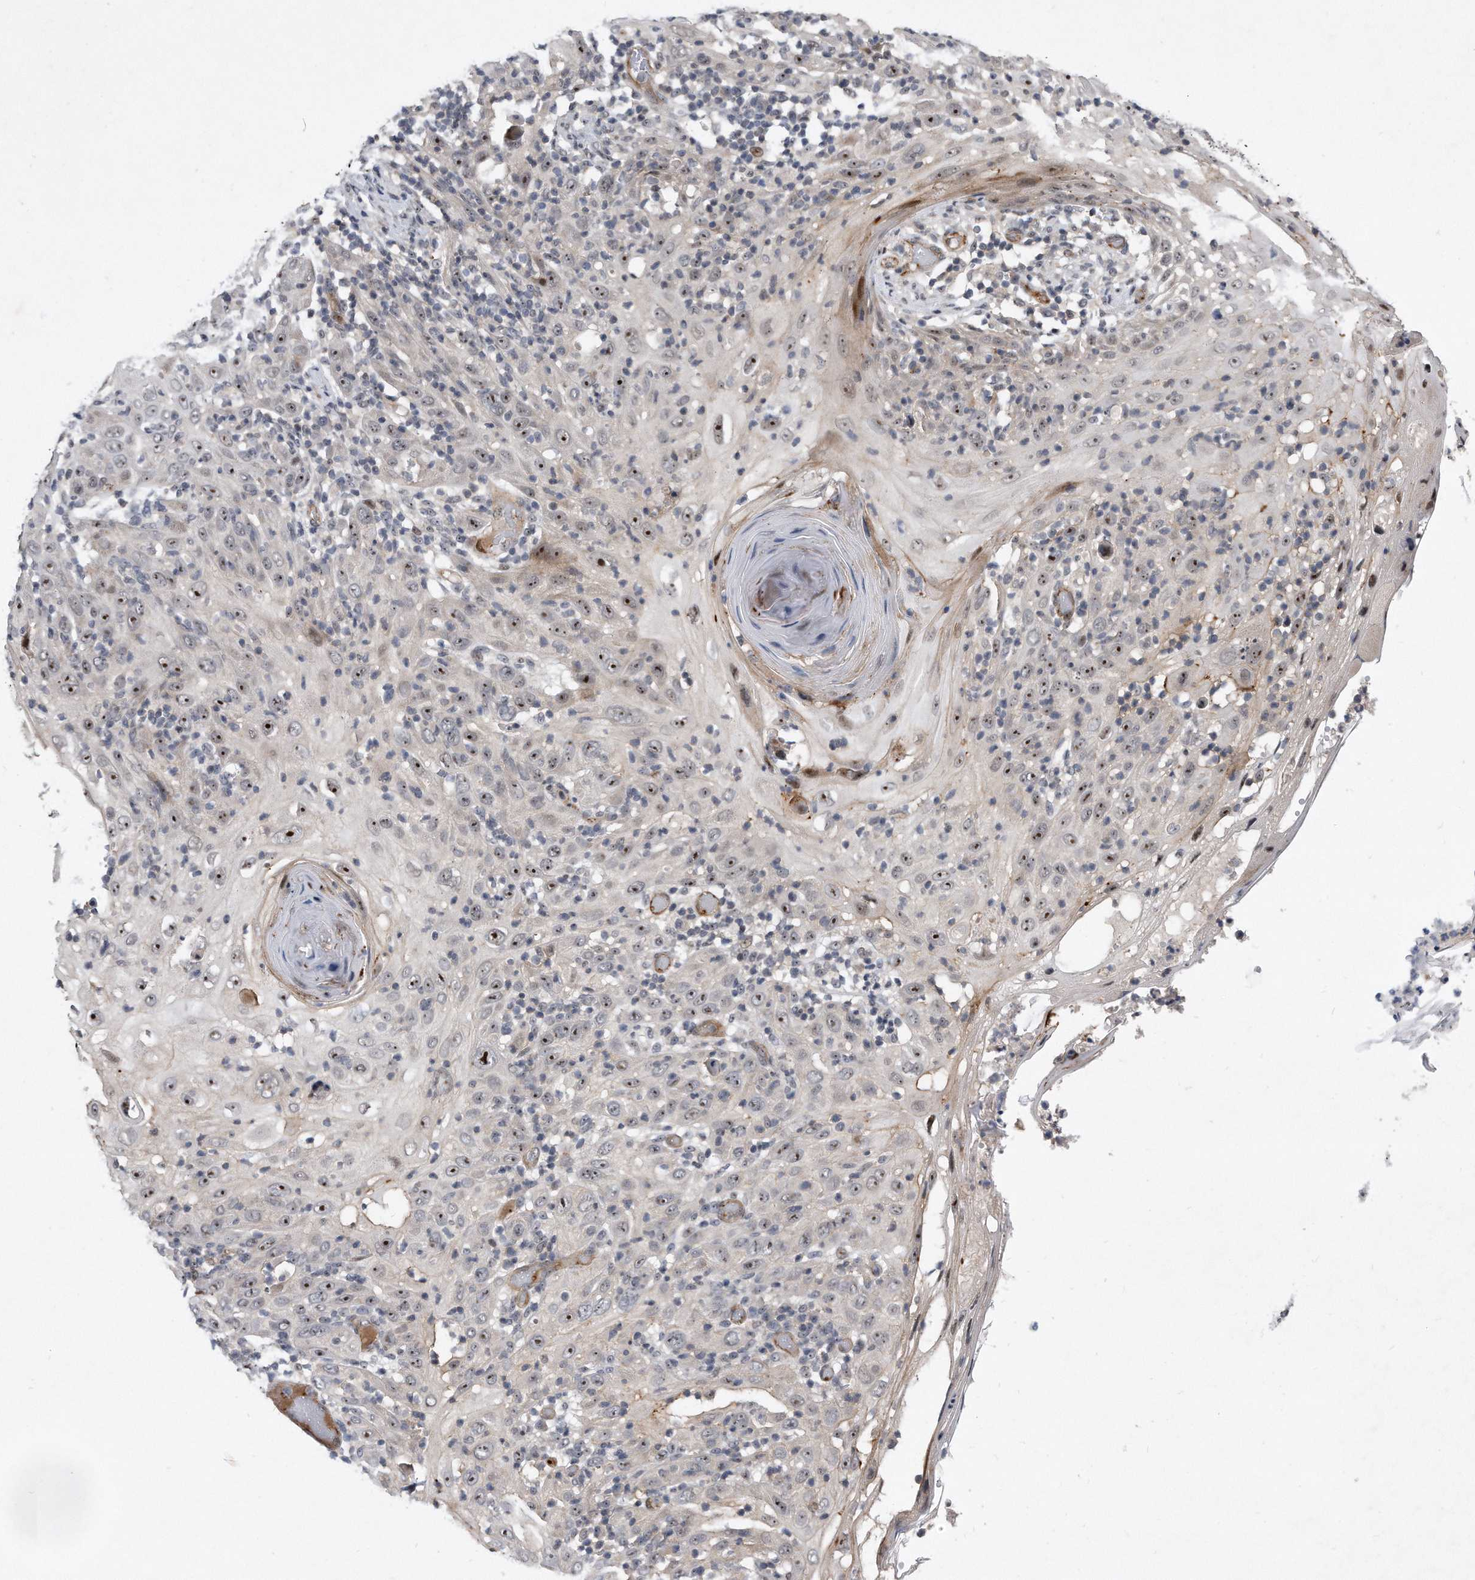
{"staining": {"intensity": "moderate", "quantity": "<25%", "location": "nuclear"}, "tissue": "skin cancer", "cell_type": "Tumor cells", "image_type": "cancer", "snomed": [{"axis": "morphology", "description": "Squamous cell carcinoma, NOS"}, {"axis": "topography", "description": "Skin"}], "caption": "A high-resolution photomicrograph shows immunohistochemistry staining of skin squamous cell carcinoma, which exhibits moderate nuclear positivity in approximately <25% of tumor cells.", "gene": "PGBD2", "patient": {"sex": "female", "age": 88}}